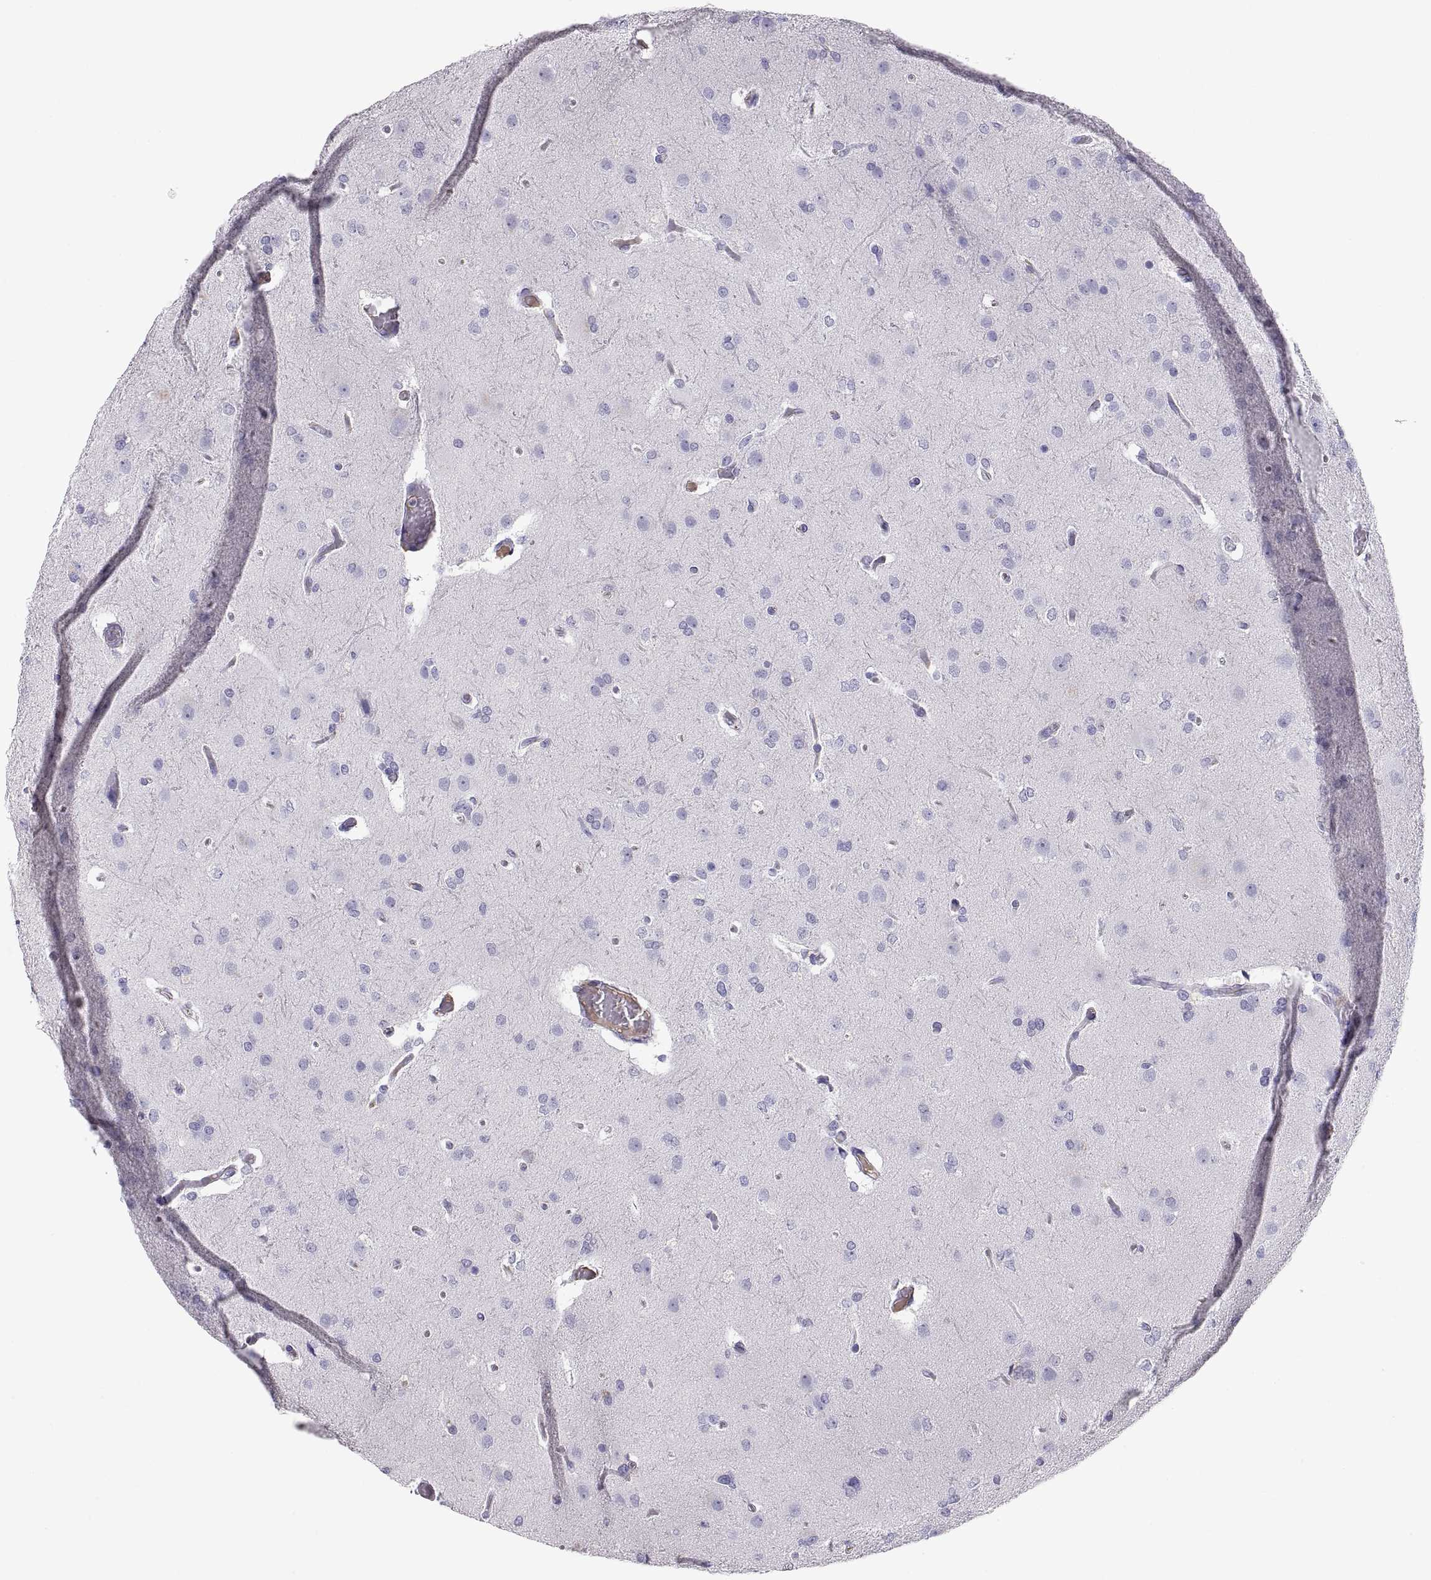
{"staining": {"intensity": "negative", "quantity": "none", "location": "none"}, "tissue": "glioma", "cell_type": "Tumor cells", "image_type": "cancer", "snomed": [{"axis": "morphology", "description": "Glioma, malignant, High grade"}, {"axis": "topography", "description": "Brain"}], "caption": "An image of human glioma is negative for staining in tumor cells.", "gene": "MAGEB2", "patient": {"sex": "male", "age": 68}}